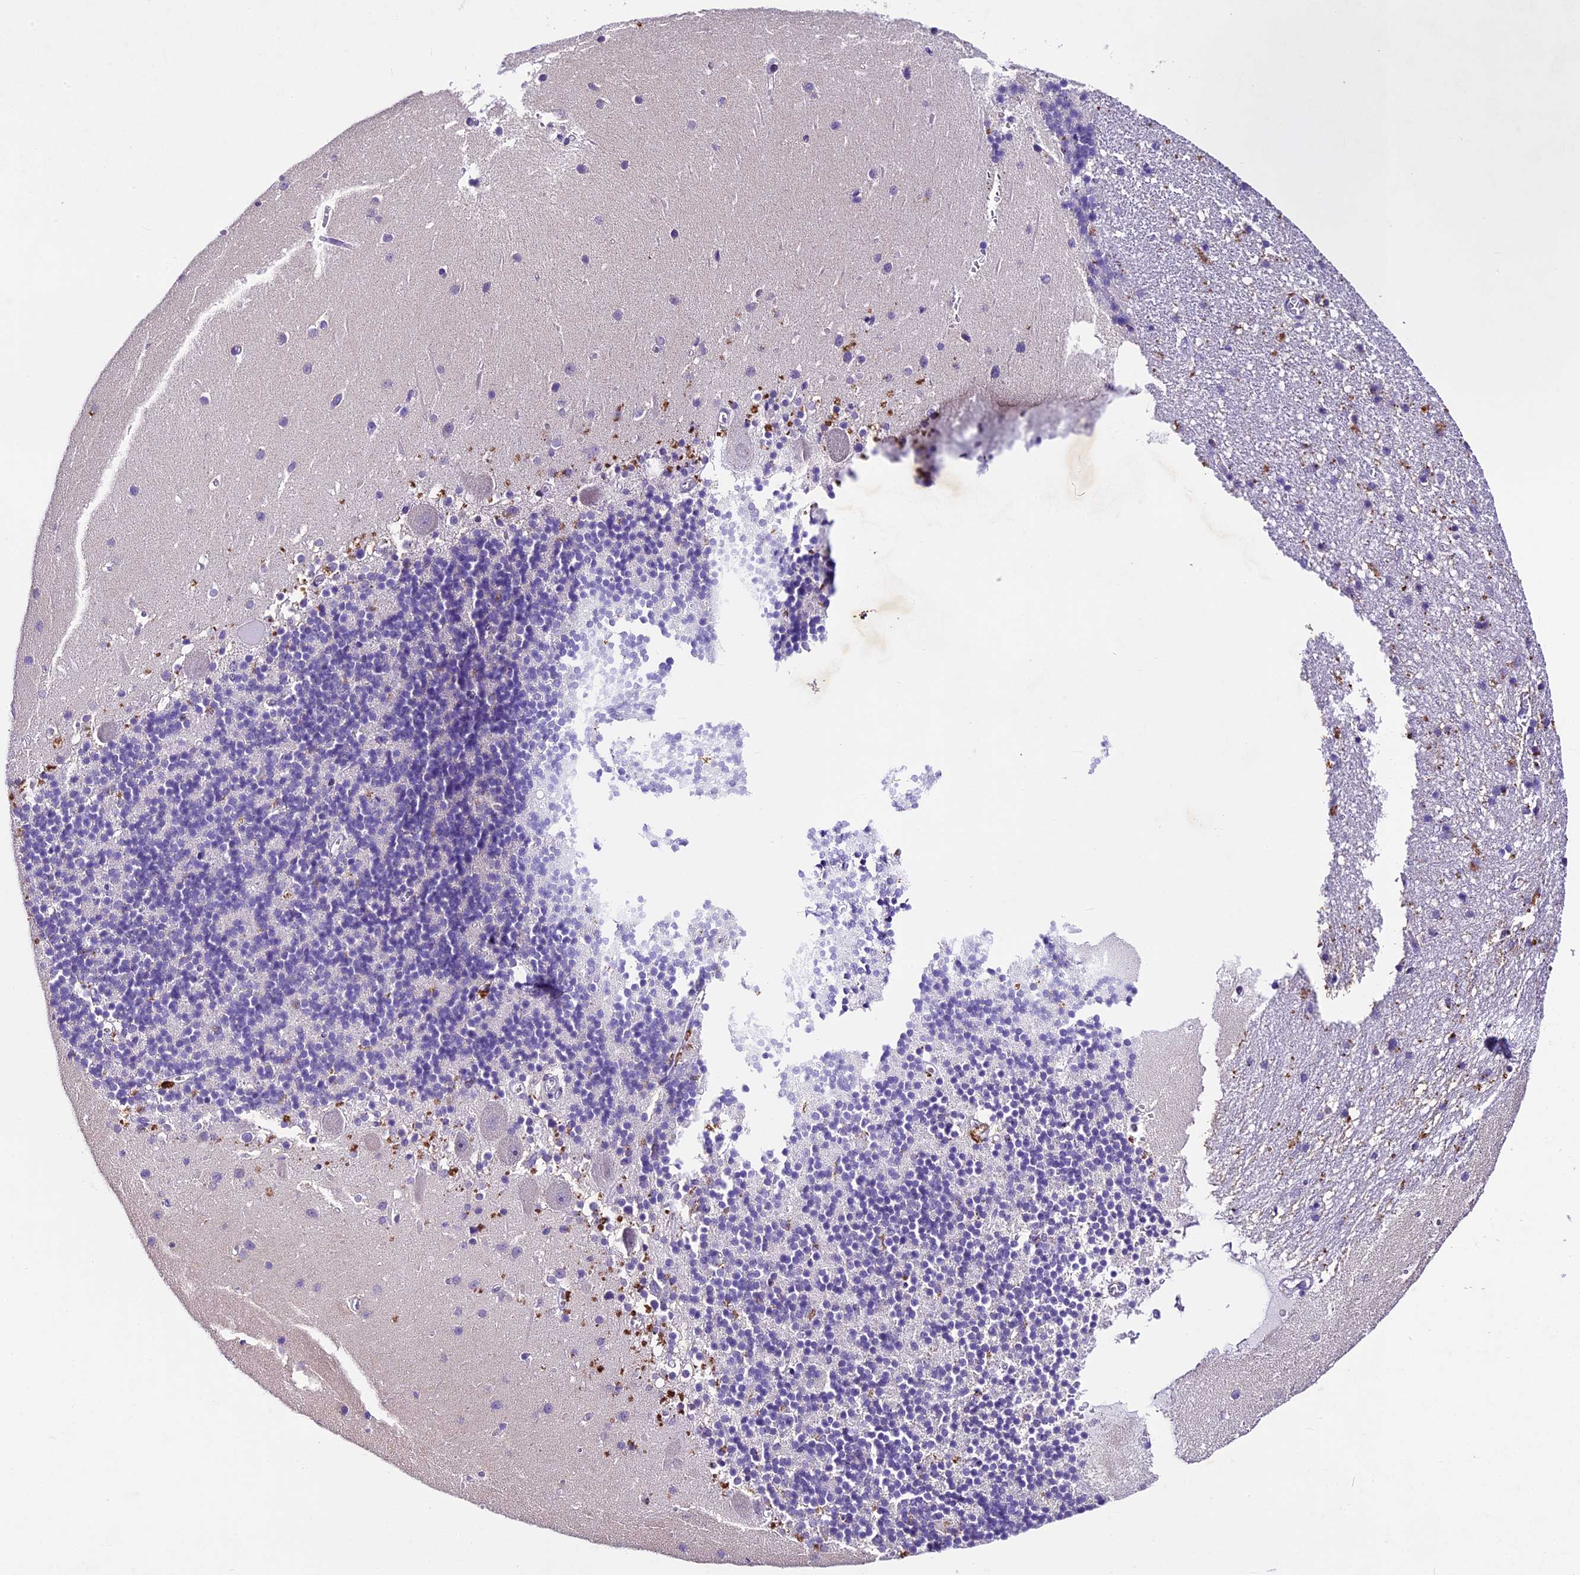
{"staining": {"intensity": "negative", "quantity": "none", "location": "none"}, "tissue": "cerebellum", "cell_type": "Cells in granular layer", "image_type": "normal", "snomed": [{"axis": "morphology", "description": "Normal tissue, NOS"}, {"axis": "topography", "description": "Cerebellum"}], "caption": "Cells in granular layer are negative for brown protein staining in normal cerebellum. Nuclei are stained in blue.", "gene": "IFT140", "patient": {"sex": "male", "age": 54}}